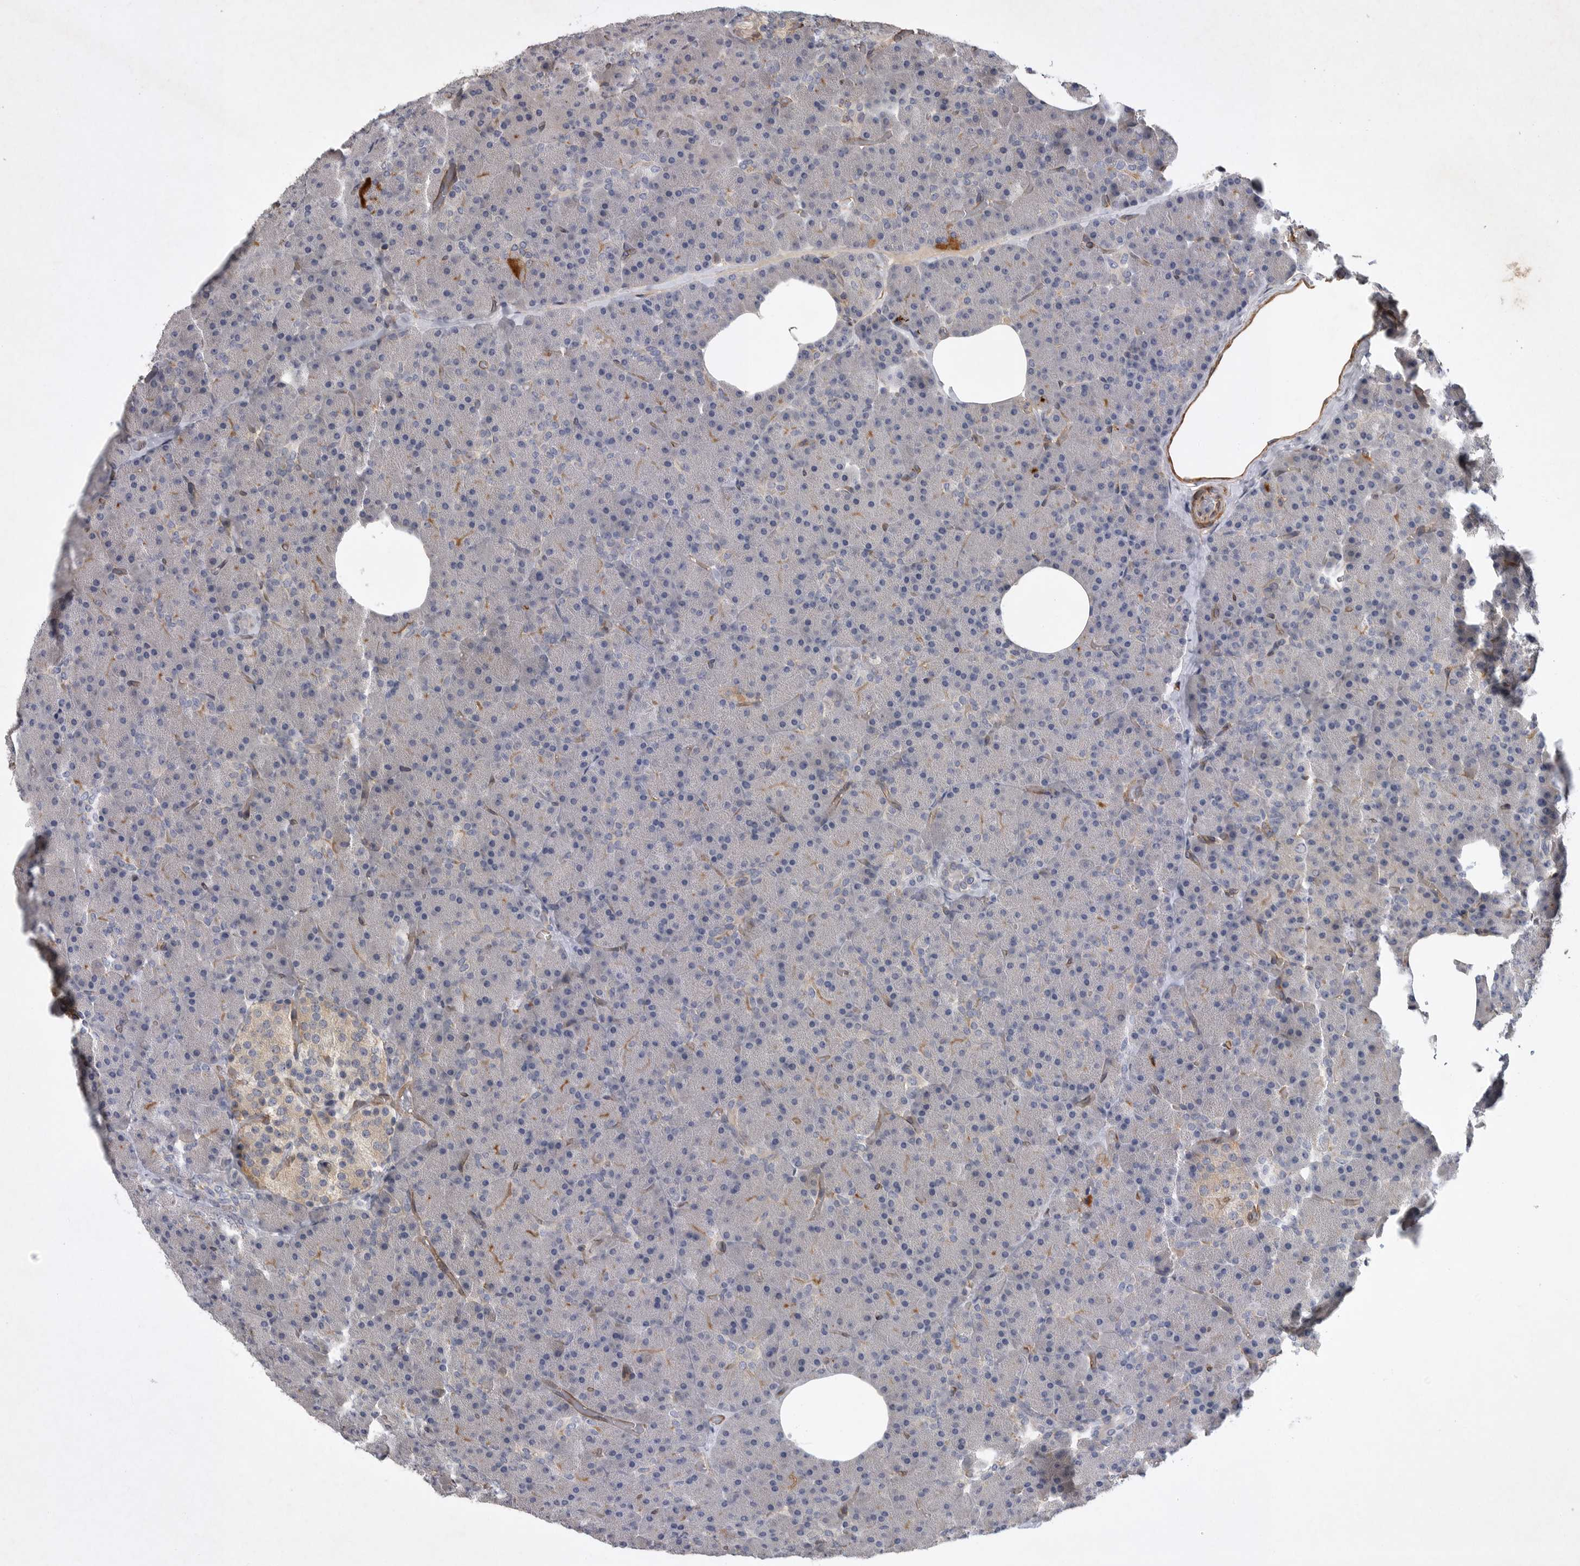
{"staining": {"intensity": "negative", "quantity": "none", "location": "none"}, "tissue": "pancreas", "cell_type": "Exocrine glandular cells", "image_type": "normal", "snomed": [{"axis": "morphology", "description": "Normal tissue, NOS"}, {"axis": "morphology", "description": "Carcinoid, malignant, NOS"}, {"axis": "topography", "description": "Pancreas"}], "caption": "An immunohistochemistry (IHC) image of benign pancreas is shown. There is no staining in exocrine glandular cells of pancreas.", "gene": "ANKFY1", "patient": {"sex": "female", "age": 35}}